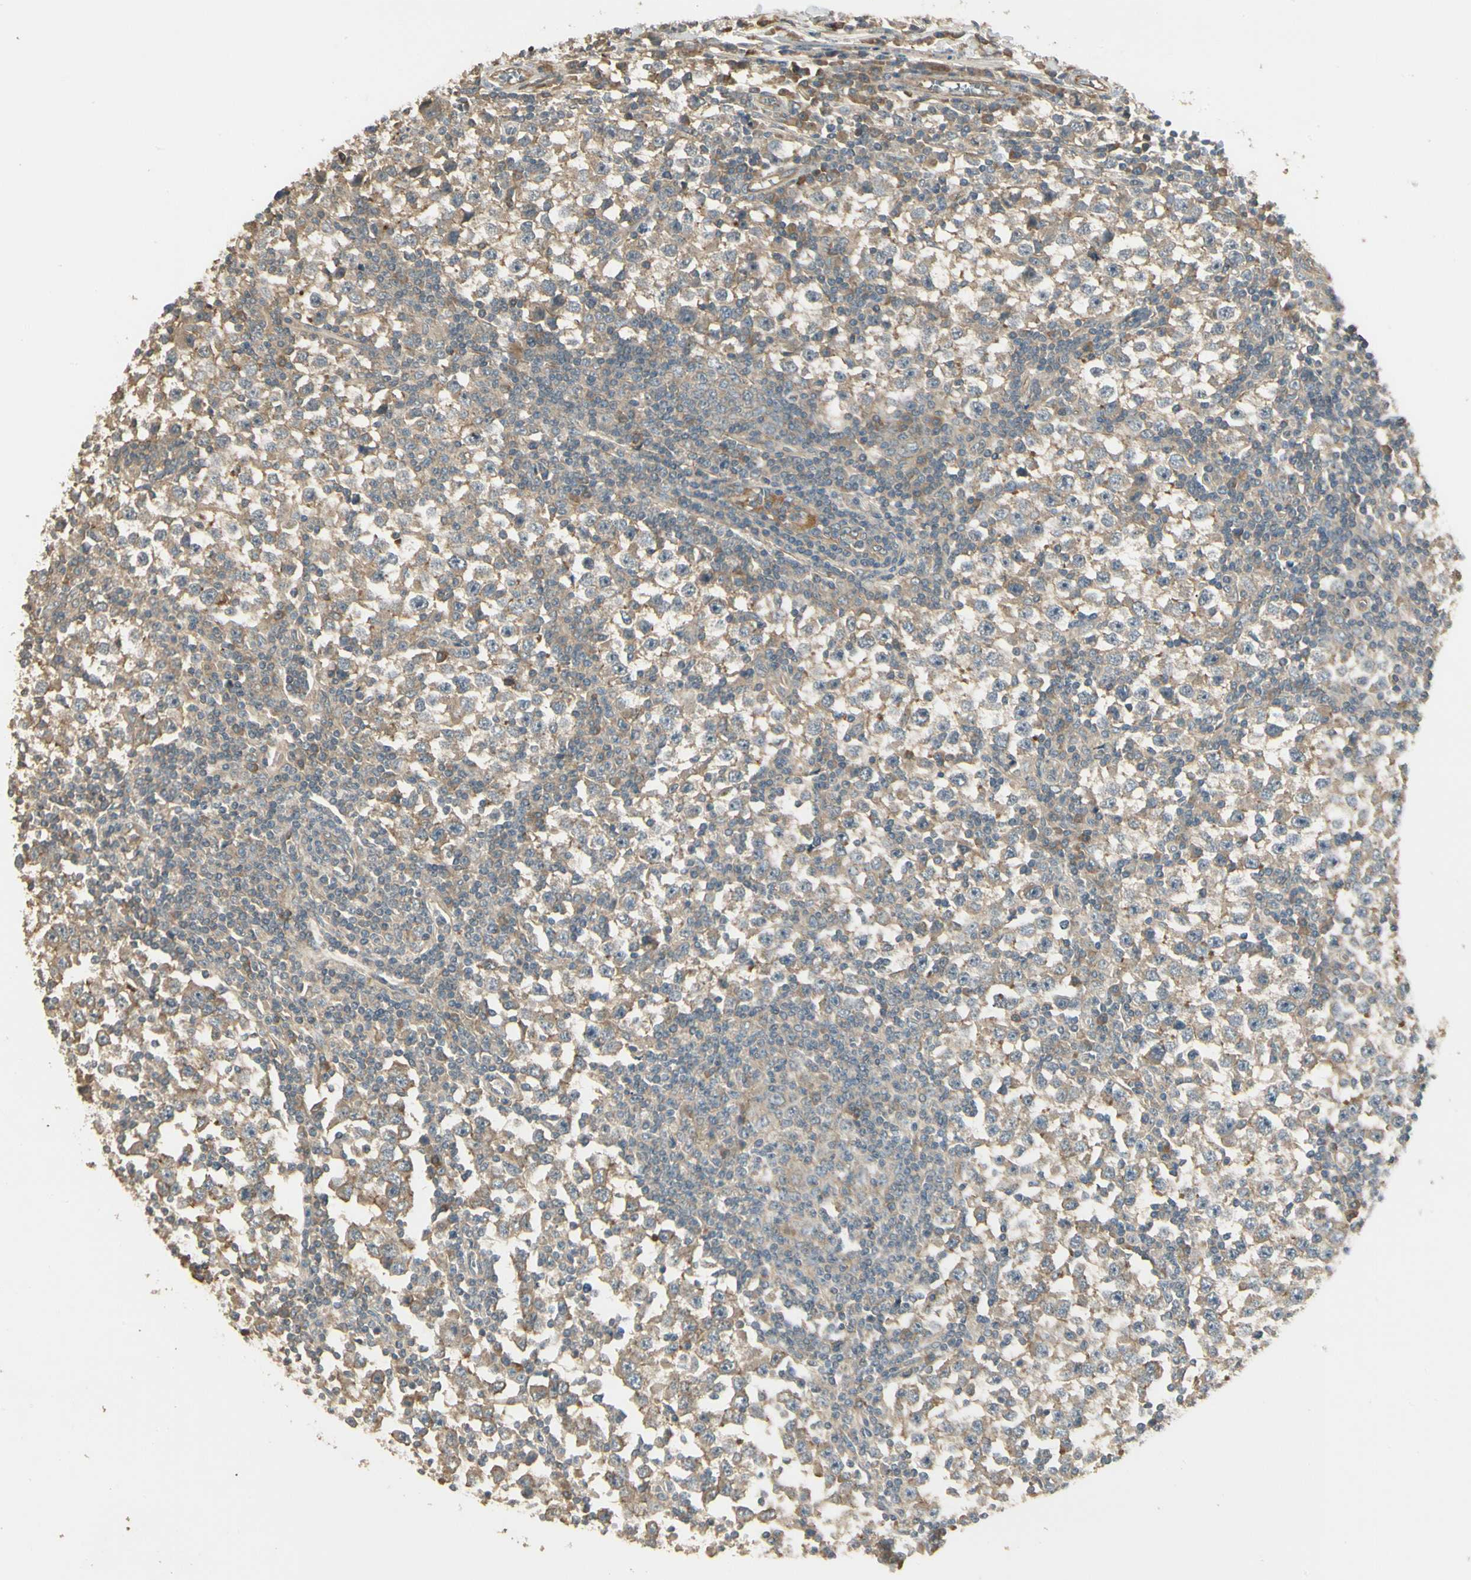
{"staining": {"intensity": "weak", "quantity": ">75%", "location": "cytoplasmic/membranous"}, "tissue": "testis cancer", "cell_type": "Tumor cells", "image_type": "cancer", "snomed": [{"axis": "morphology", "description": "Seminoma, NOS"}, {"axis": "topography", "description": "Testis"}], "caption": "Tumor cells display low levels of weak cytoplasmic/membranous positivity in approximately >75% of cells in seminoma (testis). The protein of interest is stained brown, and the nuclei are stained in blue (DAB IHC with brightfield microscopy, high magnification).", "gene": "ACVR1", "patient": {"sex": "male", "age": 65}}